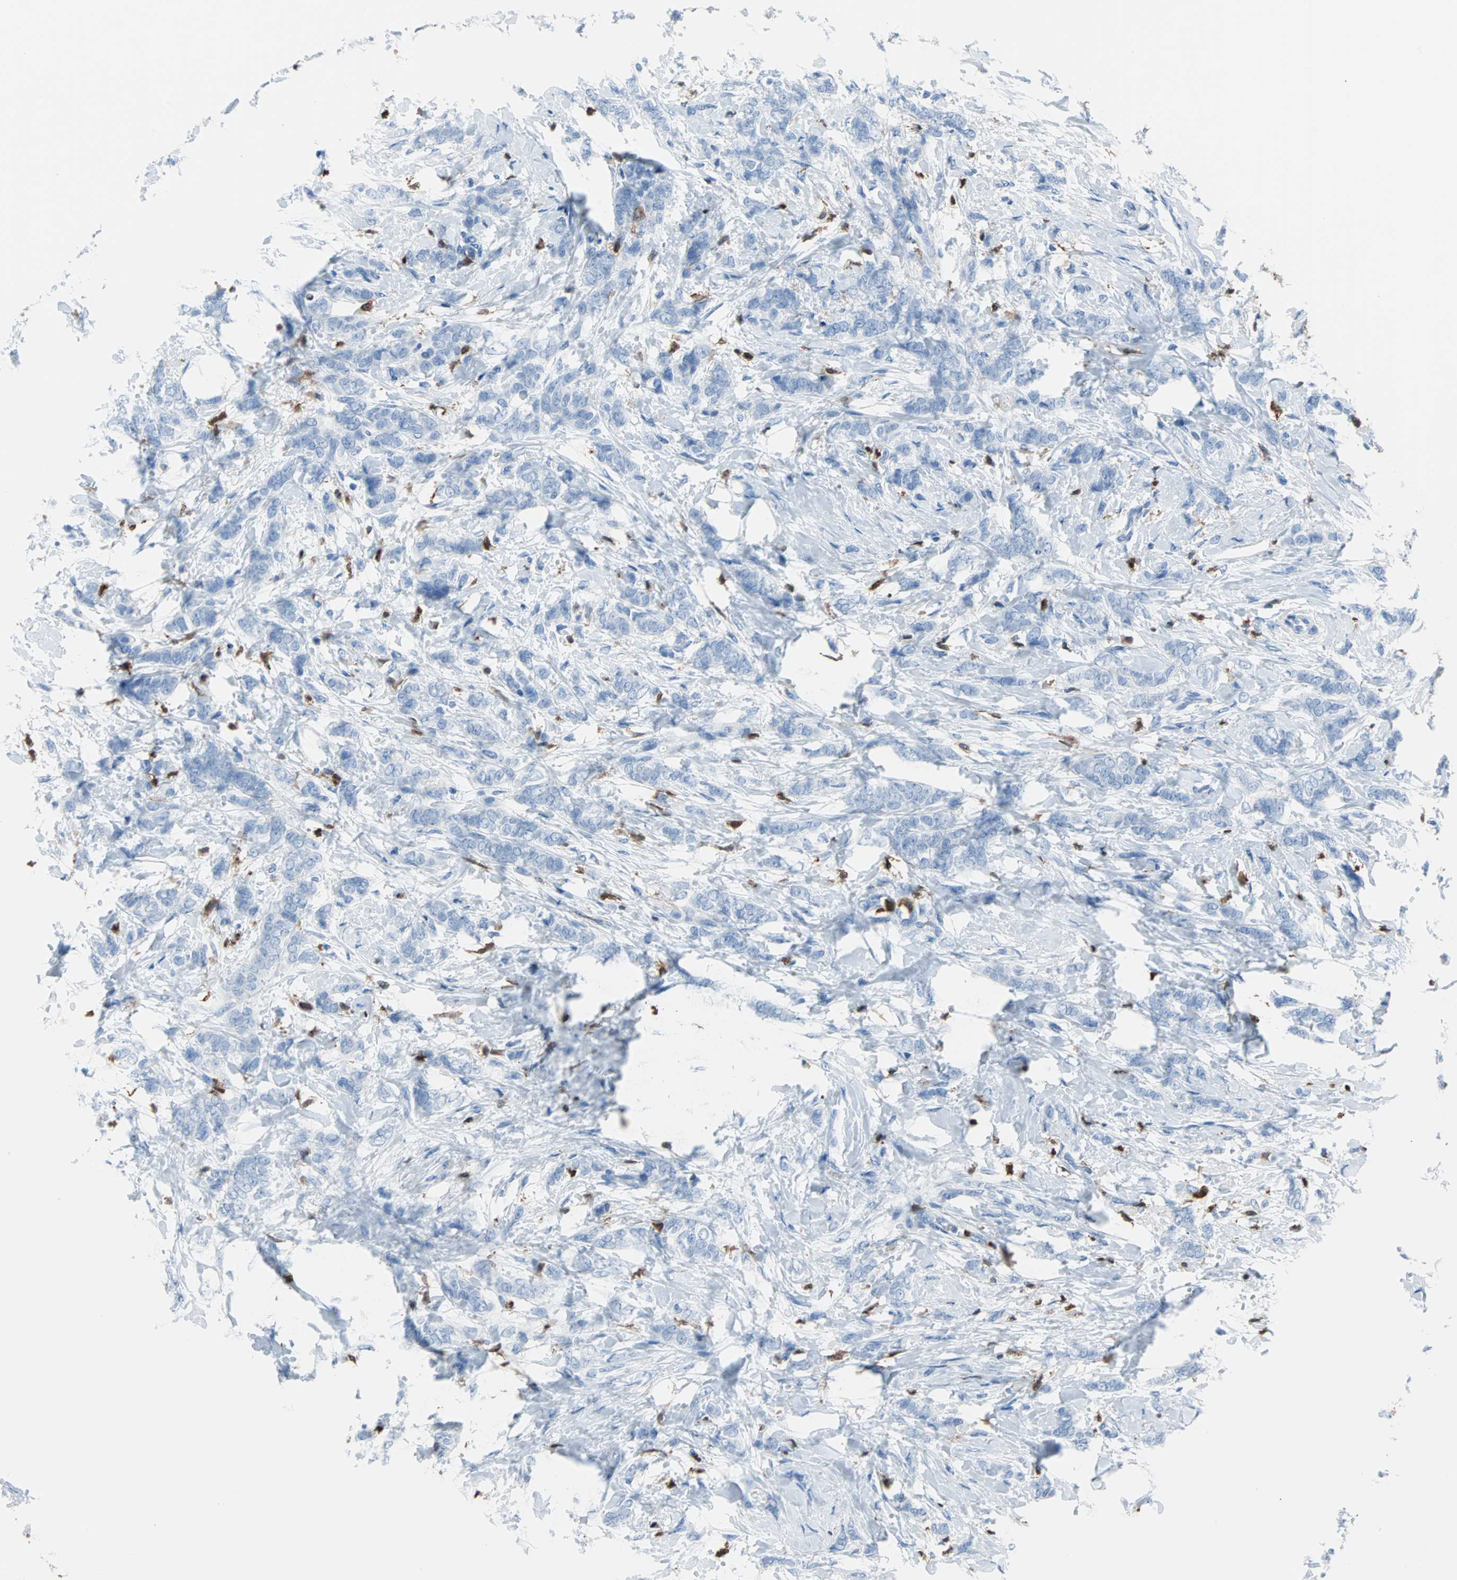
{"staining": {"intensity": "negative", "quantity": "none", "location": "none"}, "tissue": "breast cancer", "cell_type": "Tumor cells", "image_type": "cancer", "snomed": [{"axis": "morphology", "description": "Lobular carcinoma, in situ"}, {"axis": "morphology", "description": "Lobular carcinoma"}, {"axis": "topography", "description": "Breast"}], "caption": "Immunohistochemical staining of breast lobular carcinoma in situ exhibits no significant positivity in tumor cells. (DAB (3,3'-diaminobenzidine) immunohistochemistry with hematoxylin counter stain).", "gene": "SYK", "patient": {"sex": "female", "age": 41}}